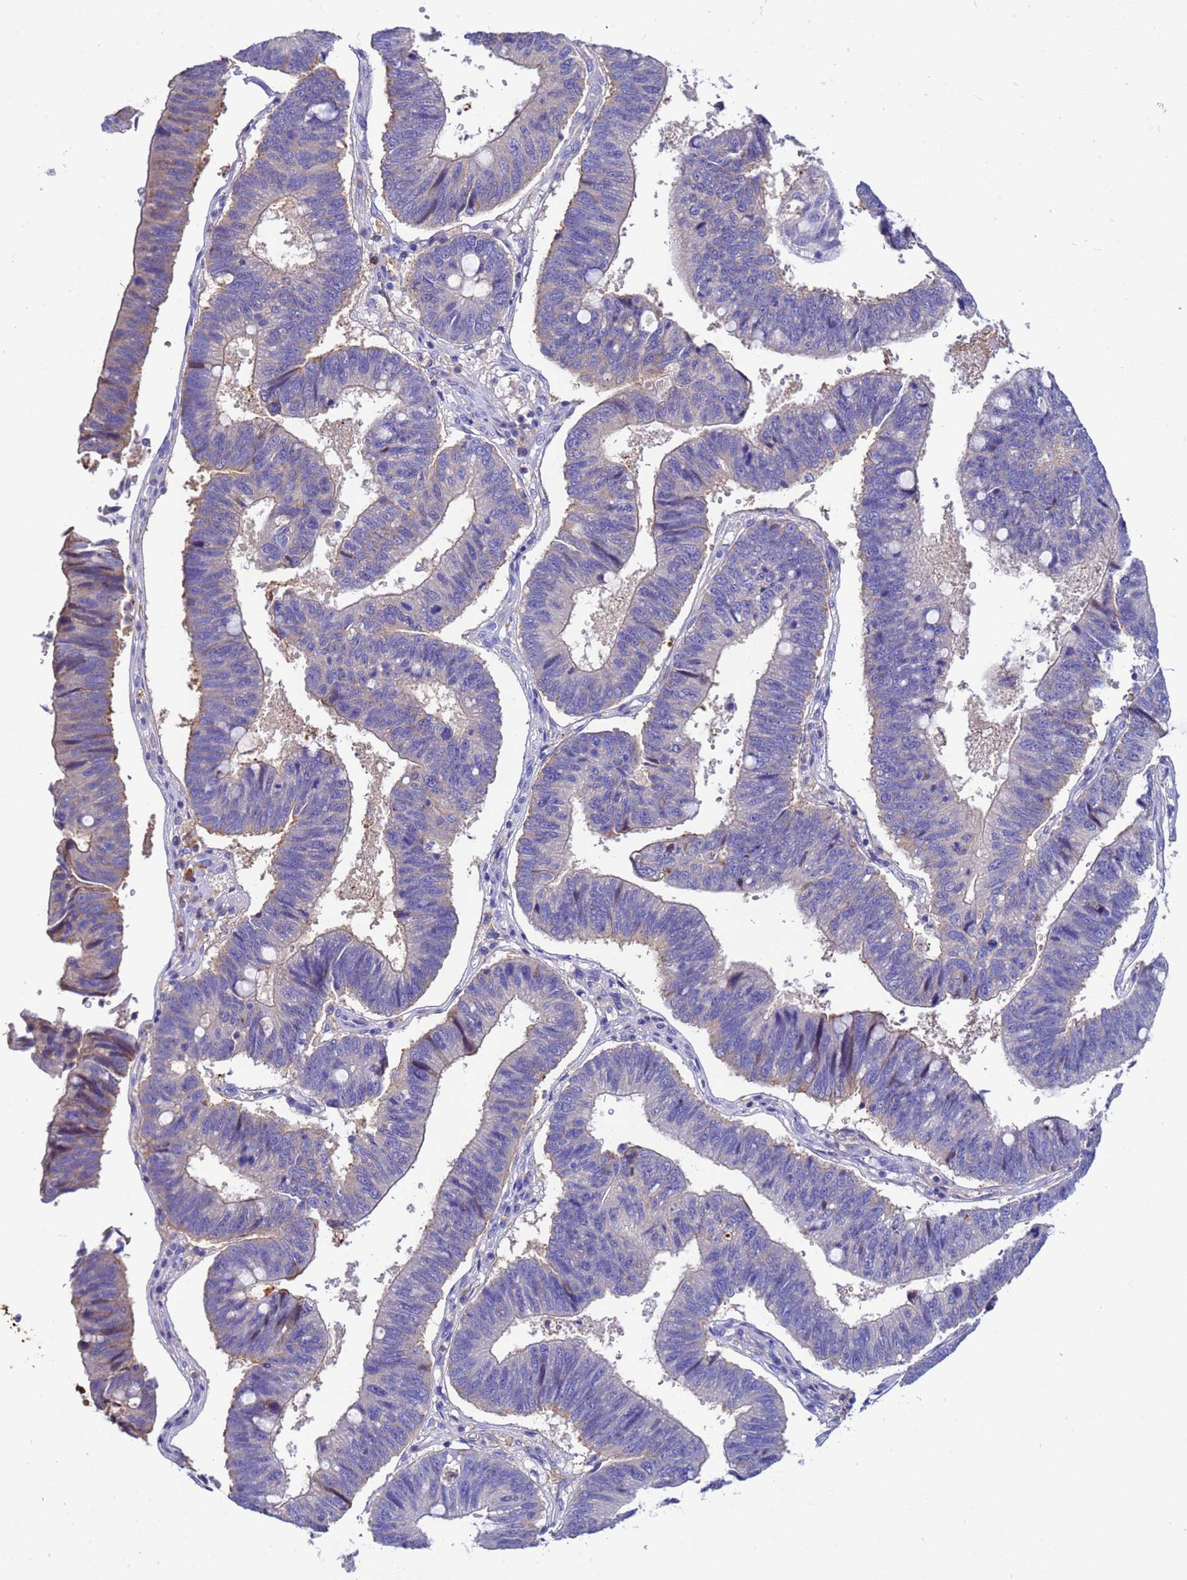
{"staining": {"intensity": "moderate", "quantity": "<25%", "location": "nuclear"}, "tissue": "stomach cancer", "cell_type": "Tumor cells", "image_type": "cancer", "snomed": [{"axis": "morphology", "description": "Adenocarcinoma, NOS"}, {"axis": "topography", "description": "Stomach"}], "caption": "Protein analysis of stomach cancer tissue demonstrates moderate nuclear staining in approximately <25% of tumor cells.", "gene": "H1-7", "patient": {"sex": "male", "age": 59}}